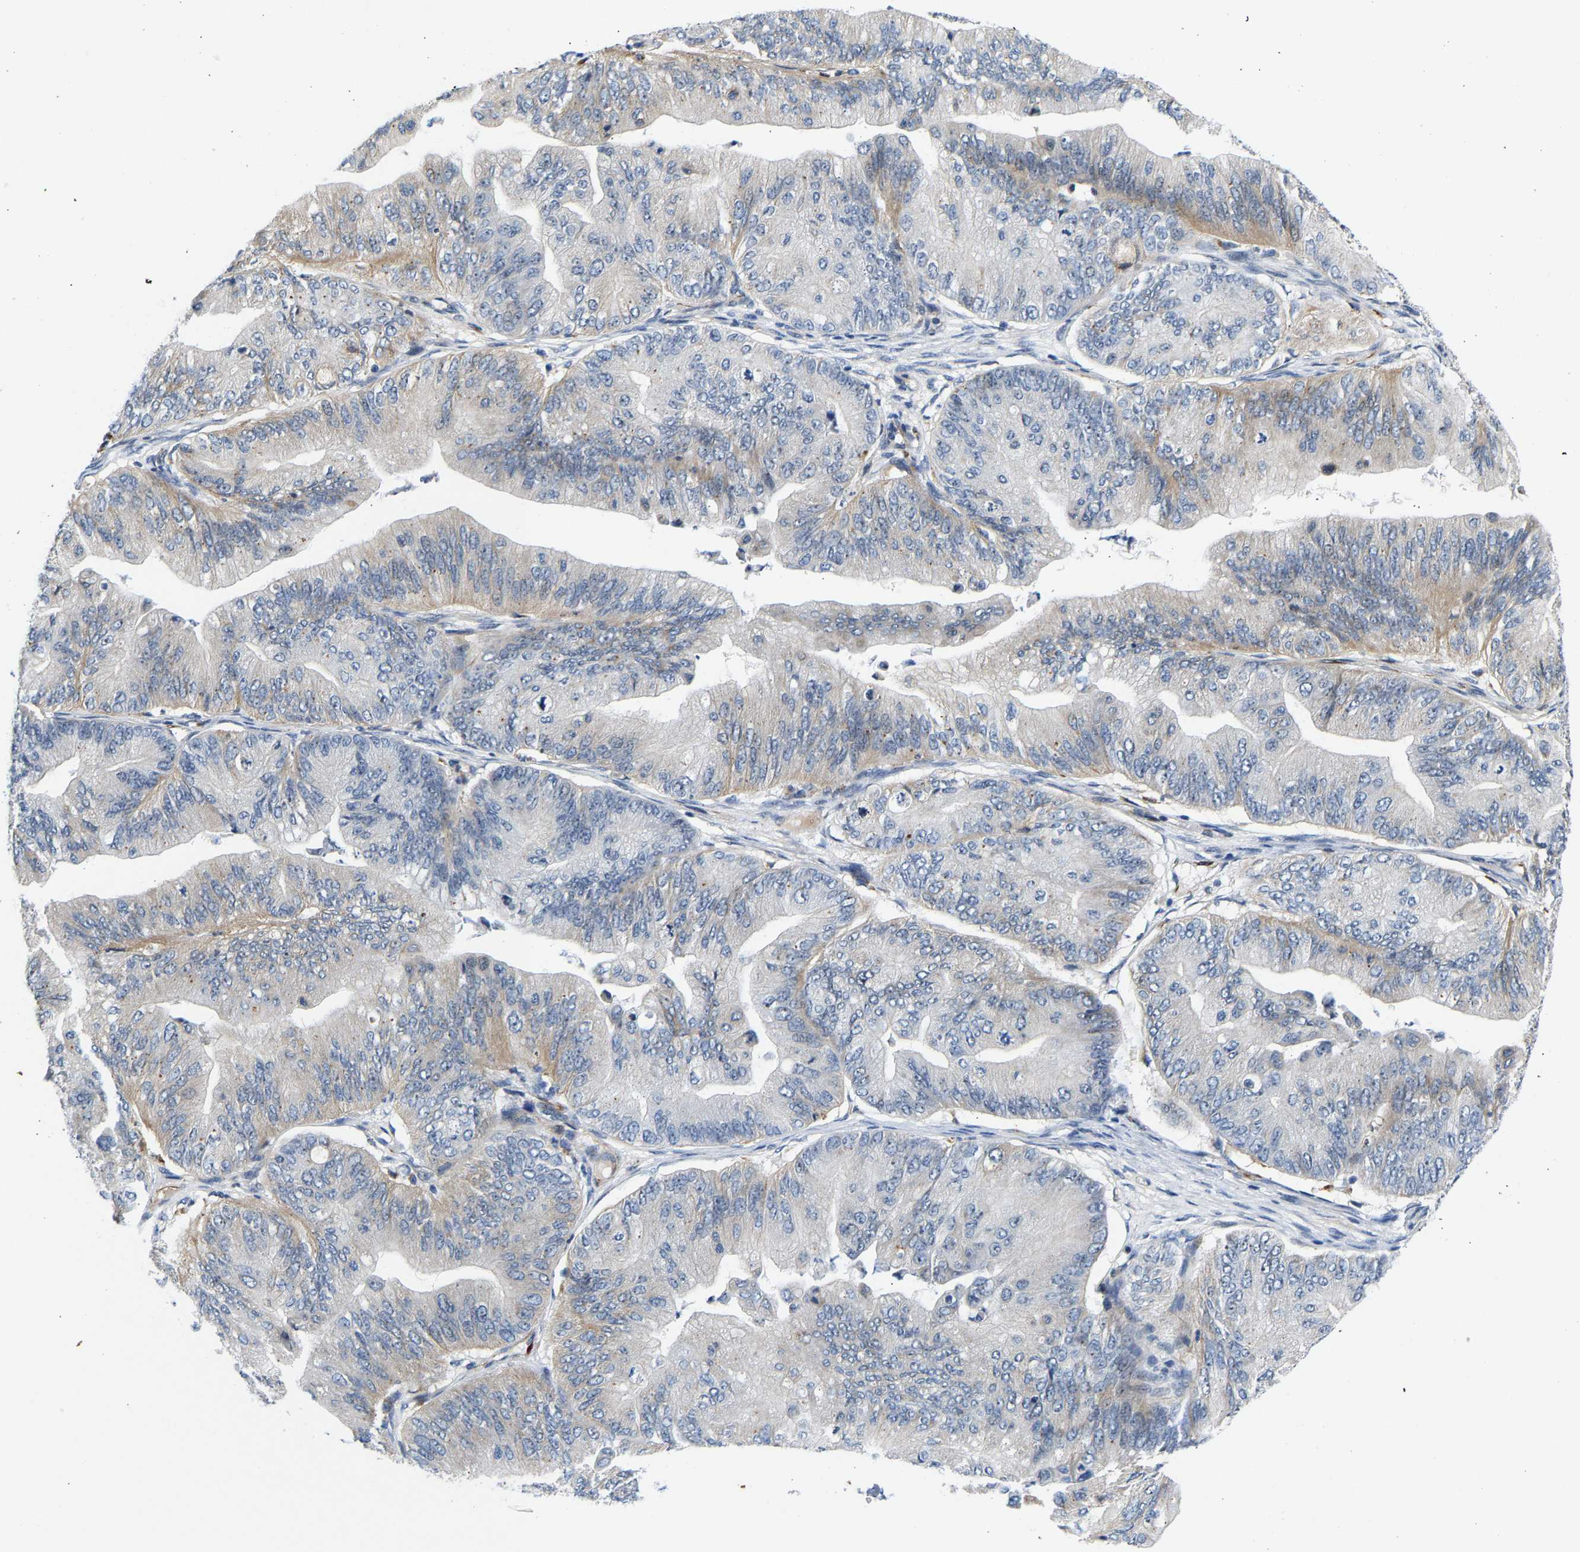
{"staining": {"intensity": "weak", "quantity": "<25%", "location": "cytoplasmic/membranous"}, "tissue": "ovarian cancer", "cell_type": "Tumor cells", "image_type": "cancer", "snomed": [{"axis": "morphology", "description": "Cystadenocarcinoma, mucinous, NOS"}, {"axis": "topography", "description": "Ovary"}], "caption": "High power microscopy histopathology image of an IHC image of mucinous cystadenocarcinoma (ovarian), revealing no significant staining in tumor cells.", "gene": "RESF1", "patient": {"sex": "female", "age": 61}}